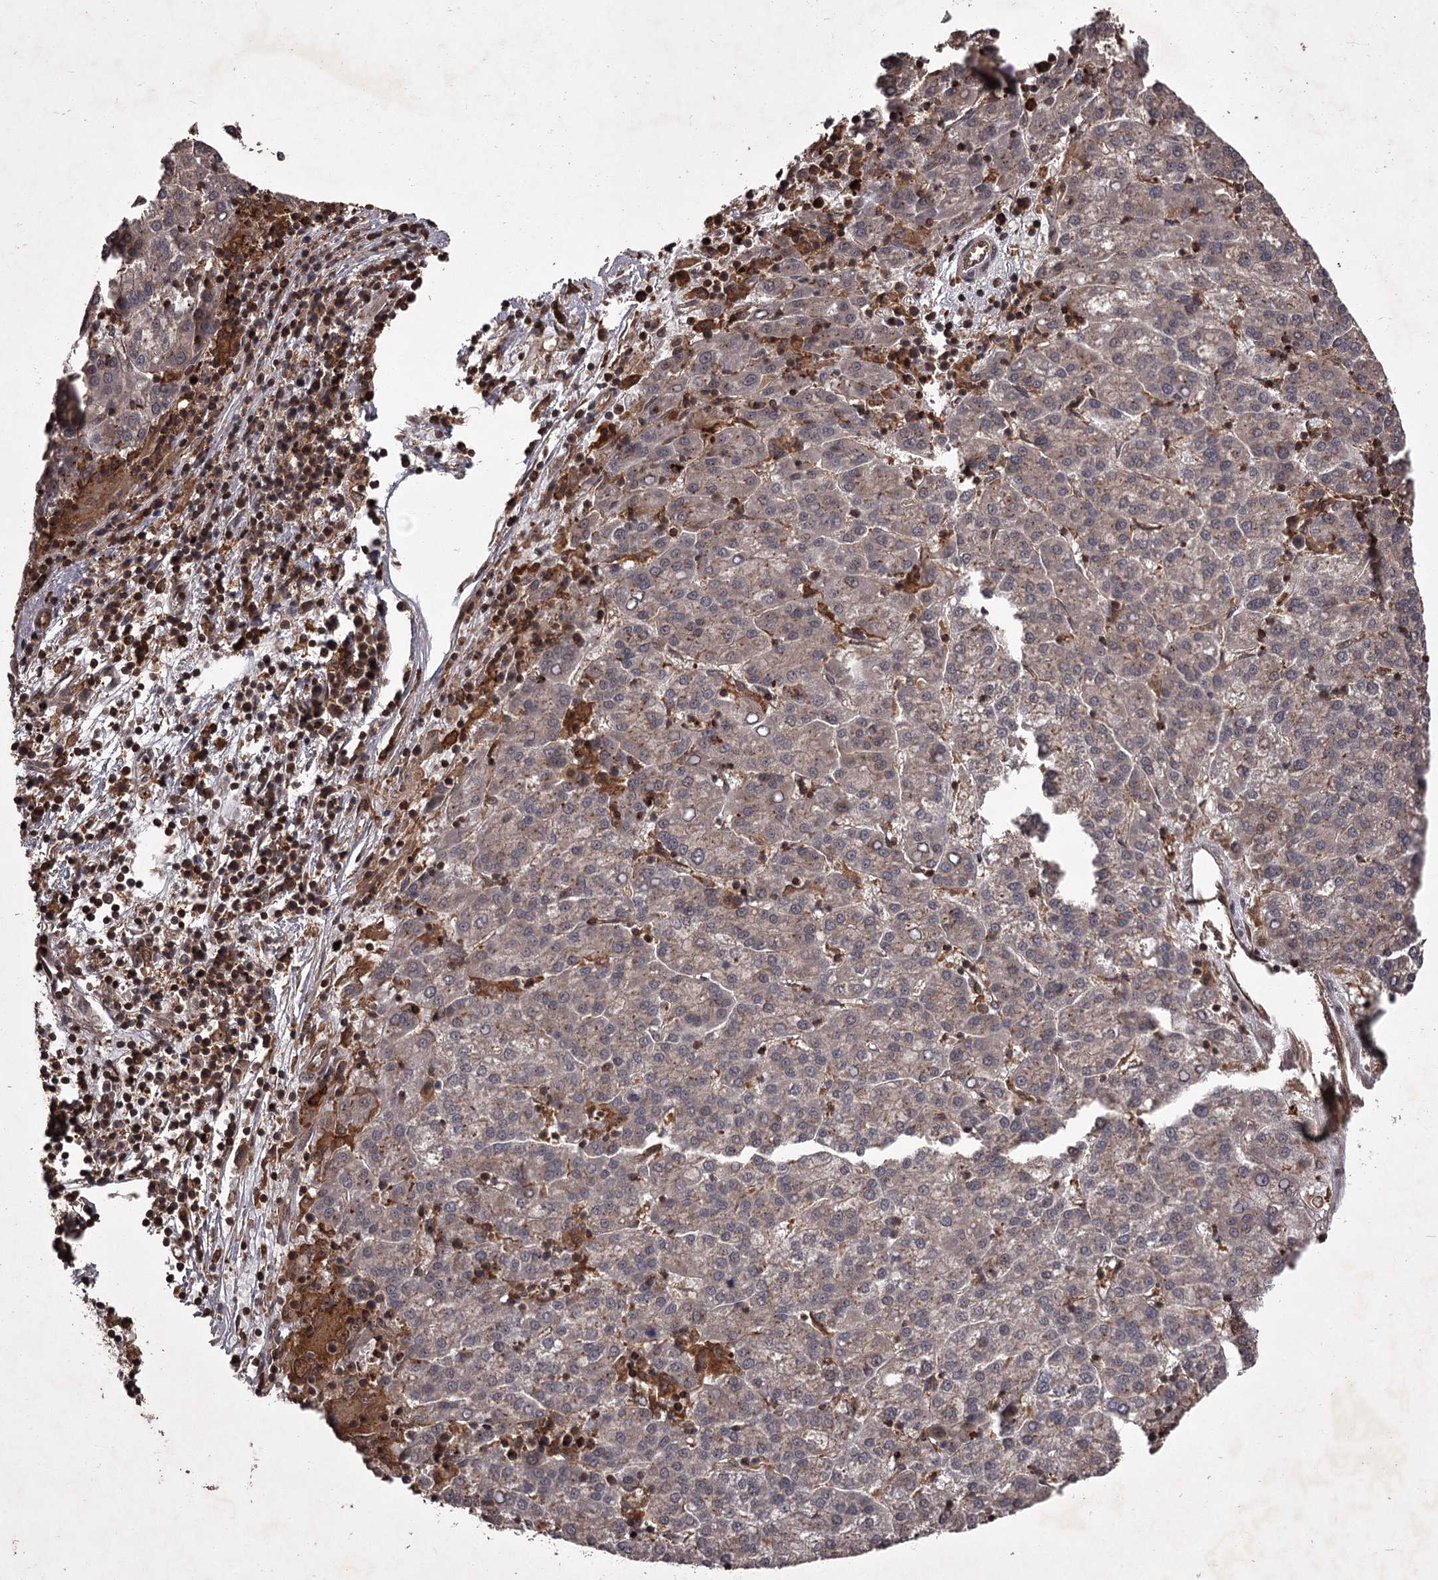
{"staining": {"intensity": "weak", "quantity": "<25%", "location": "cytoplasmic/membranous"}, "tissue": "liver cancer", "cell_type": "Tumor cells", "image_type": "cancer", "snomed": [{"axis": "morphology", "description": "Carcinoma, Hepatocellular, NOS"}, {"axis": "topography", "description": "Liver"}], "caption": "Immunohistochemical staining of liver cancer (hepatocellular carcinoma) demonstrates no significant staining in tumor cells. (DAB (3,3'-diaminobenzidine) immunohistochemistry (IHC) with hematoxylin counter stain).", "gene": "TBC1D23", "patient": {"sex": "female", "age": 58}}